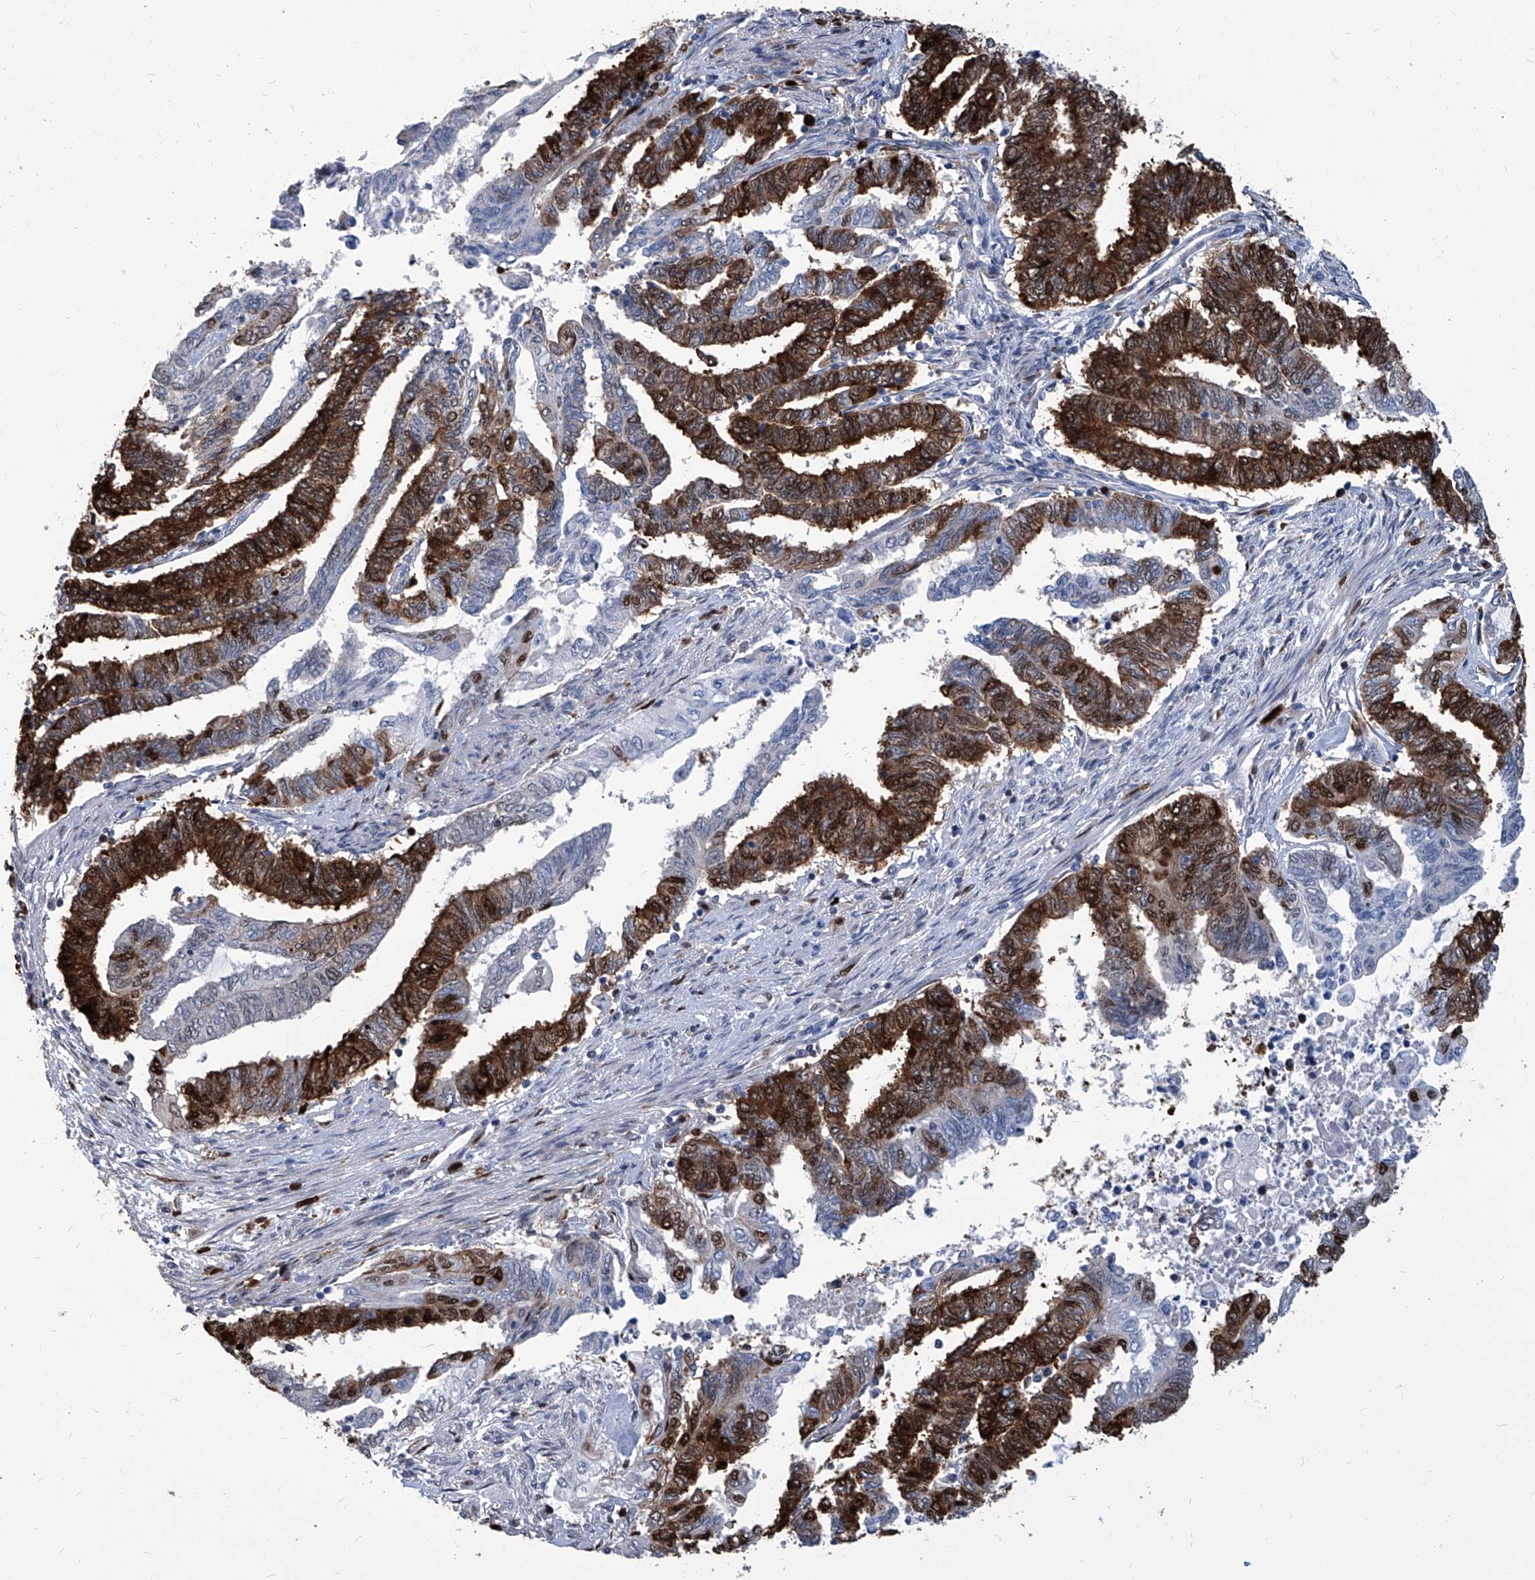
{"staining": {"intensity": "strong", "quantity": ">75%", "location": "cytoplasmic/membranous,nuclear"}, "tissue": "endometrial cancer", "cell_type": "Tumor cells", "image_type": "cancer", "snomed": [{"axis": "morphology", "description": "Adenocarcinoma, NOS"}, {"axis": "topography", "description": "Uterus"}, {"axis": "topography", "description": "Endometrium"}], "caption": "This is an image of IHC staining of endometrial cancer (adenocarcinoma), which shows strong expression in the cytoplasmic/membranous and nuclear of tumor cells.", "gene": "PCNA", "patient": {"sex": "female", "age": 70}}